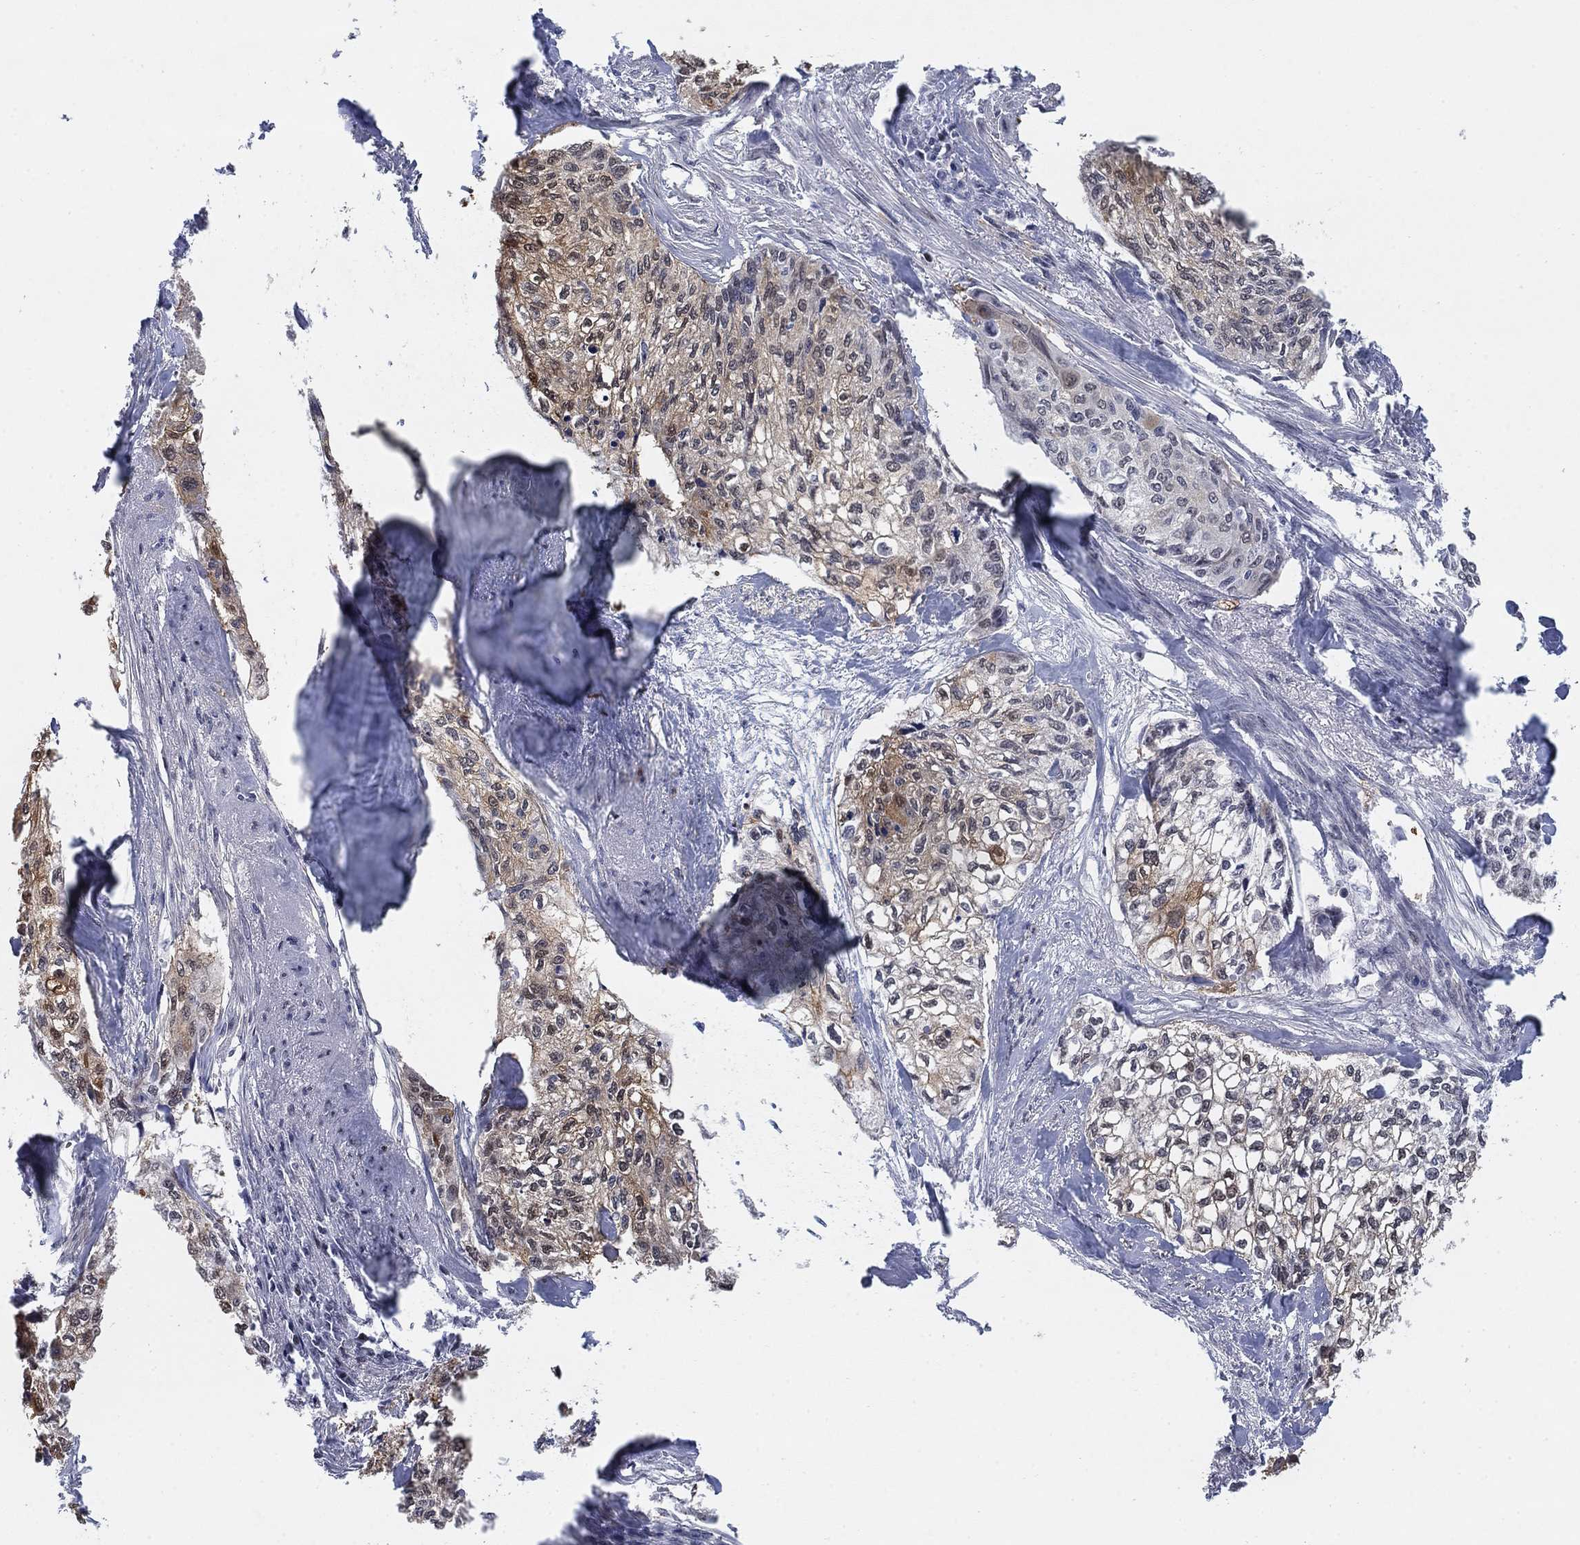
{"staining": {"intensity": "moderate", "quantity": "<25%", "location": "cytoplasmic/membranous"}, "tissue": "cervical cancer", "cell_type": "Tumor cells", "image_type": "cancer", "snomed": [{"axis": "morphology", "description": "Squamous cell carcinoma, NOS"}, {"axis": "topography", "description": "Cervix"}], "caption": "Moderate cytoplasmic/membranous protein staining is present in approximately <25% of tumor cells in squamous cell carcinoma (cervical).", "gene": "MYO3A", "patient": {"sex": "female", "age": 58}}